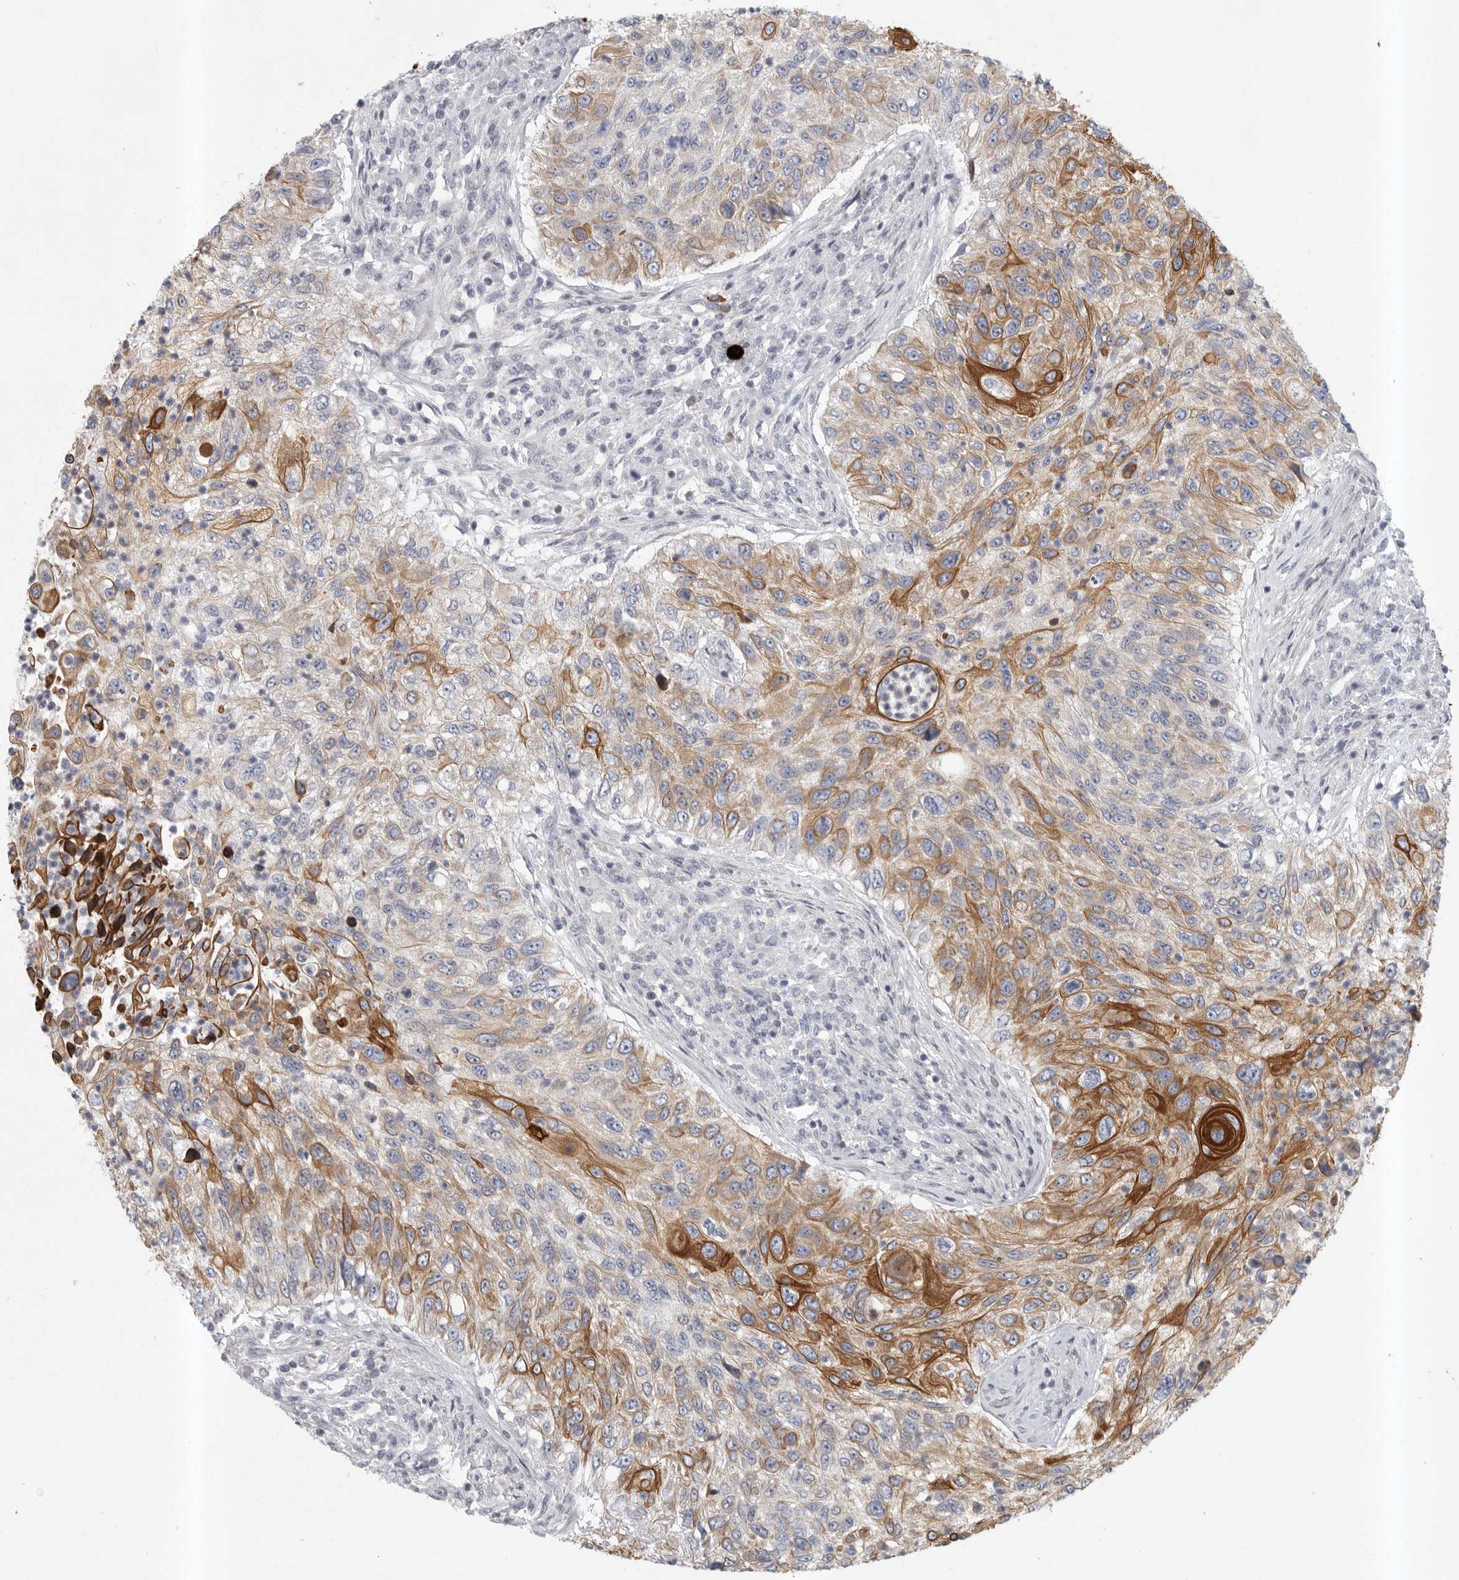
{"staining": {"intensity": "strong", "quantity": "25%-75%", "location": "cytoplasmic/membranous"}, "tissue": "urothelial cancer", "cell_type": "Tumor cells", "image_type": "cancer", "snomed": [{"axis": "morphology", "description": "Urothelial carcinoma, High grade"}, {"axis": "topography", "description": "Urinary bladder"}], "caption": "Immunohistochemistry (IHC) (DAB (3,3'-diaminobenzidine)) staining of high-grade urothelial carcinoma displays strong cytoplasmic/membranous protein staining in about 25%-75% of tumor cells.", "gene": "TMEM69", "patient": {"sex": "female", "age": 60}}